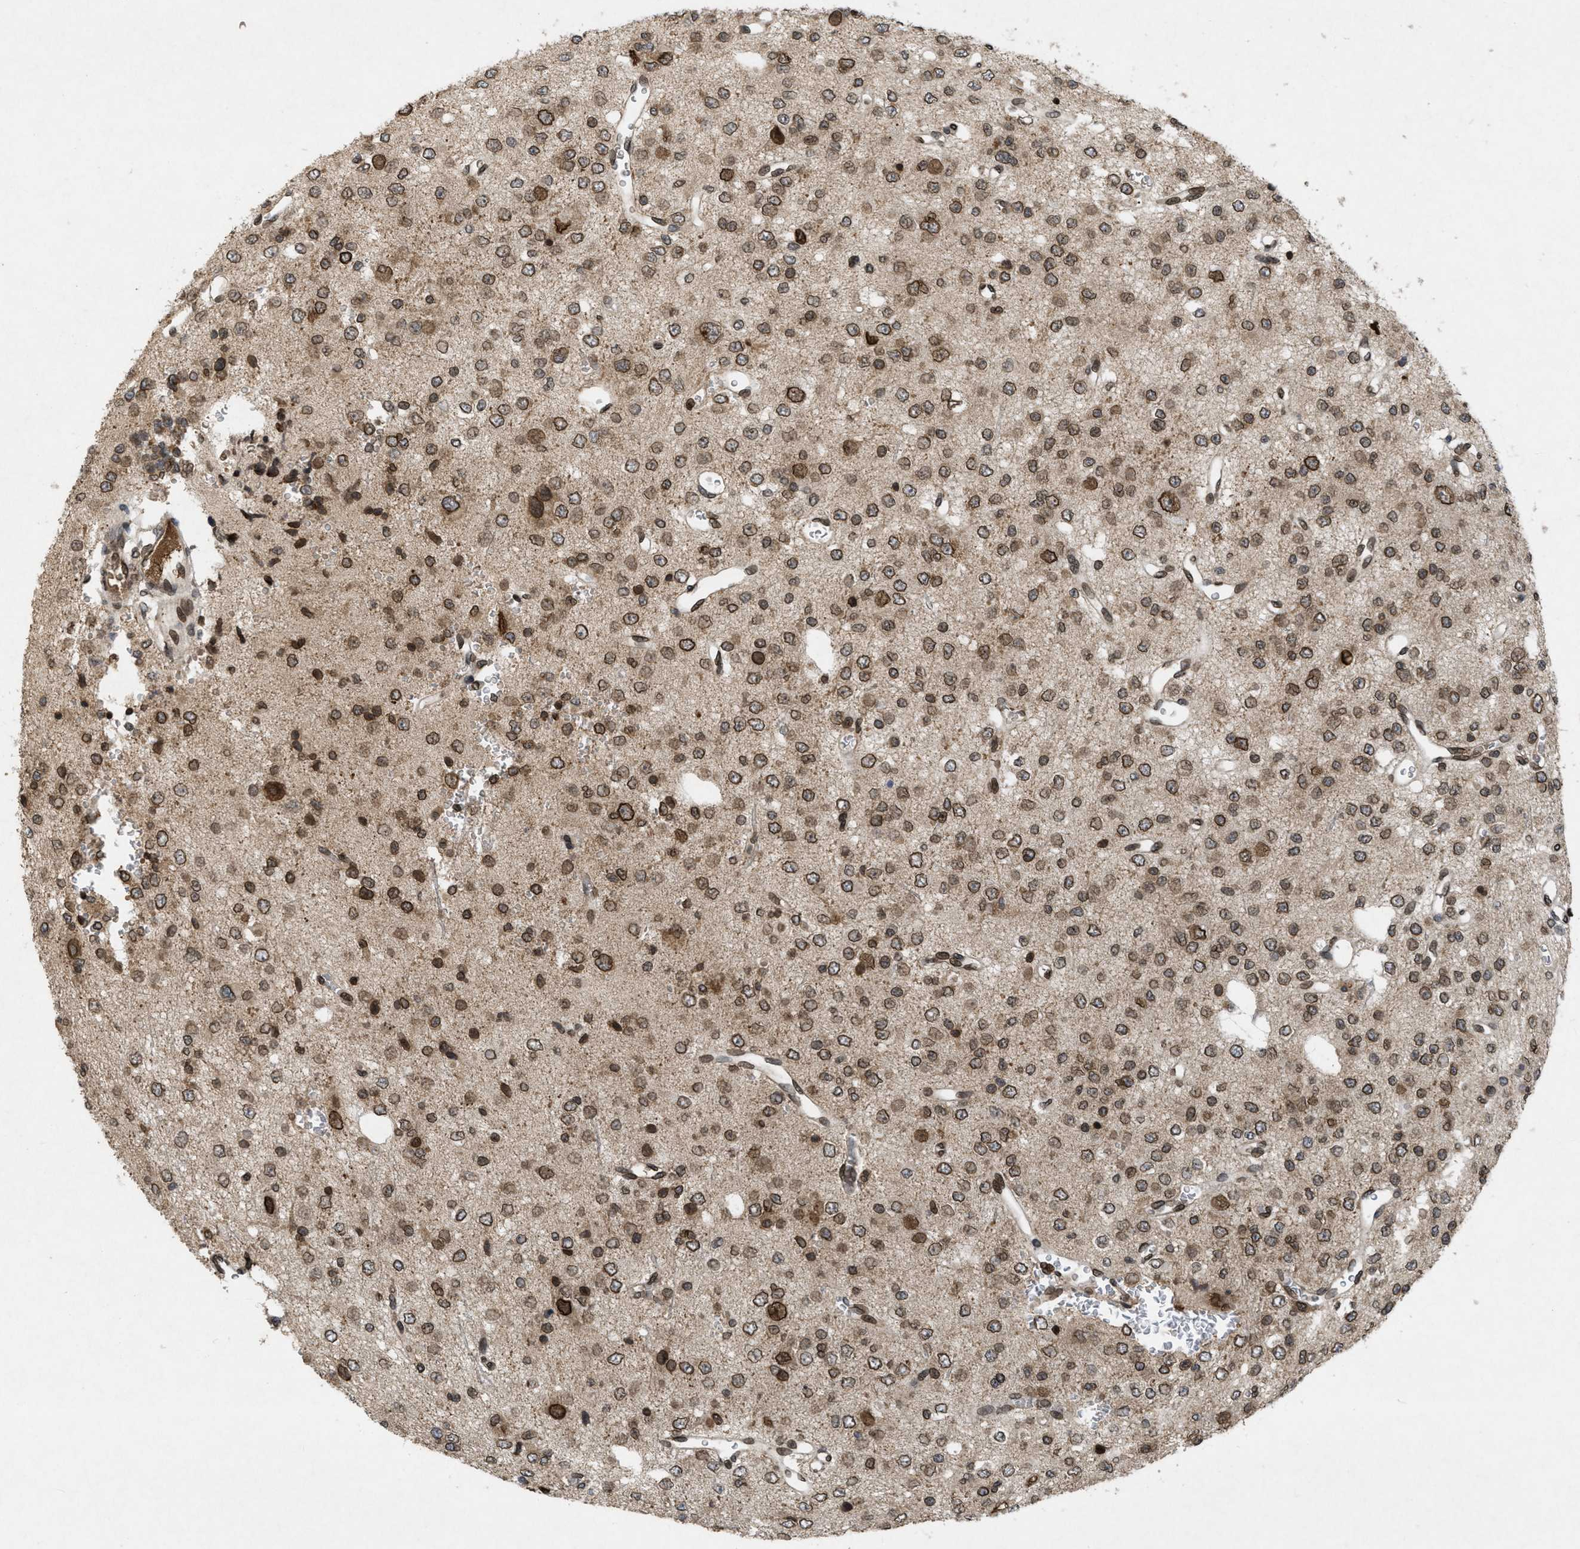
{"staining": {"intensity": "moderate", "quantity": ">75%", "location": "cytoplasmic/membranous,nuclear"}, "tissue": "glioma", "cell_type": "Tumor cells", "image_type": "cancer", "snomed": [{"axis": "morphology", "description": "Glioma, malignant, Low grade"}, {"axis": "topography", "description": "Brain"}], "caption": "Immunohistochemical staining of glioma demonstrates medium levels of moderate cytoplasmic/membranous and nuclear protein staining in about >75% of tumor cells.", "gene": "CRY1", "patient": {"sex": "male", "age": 38}}